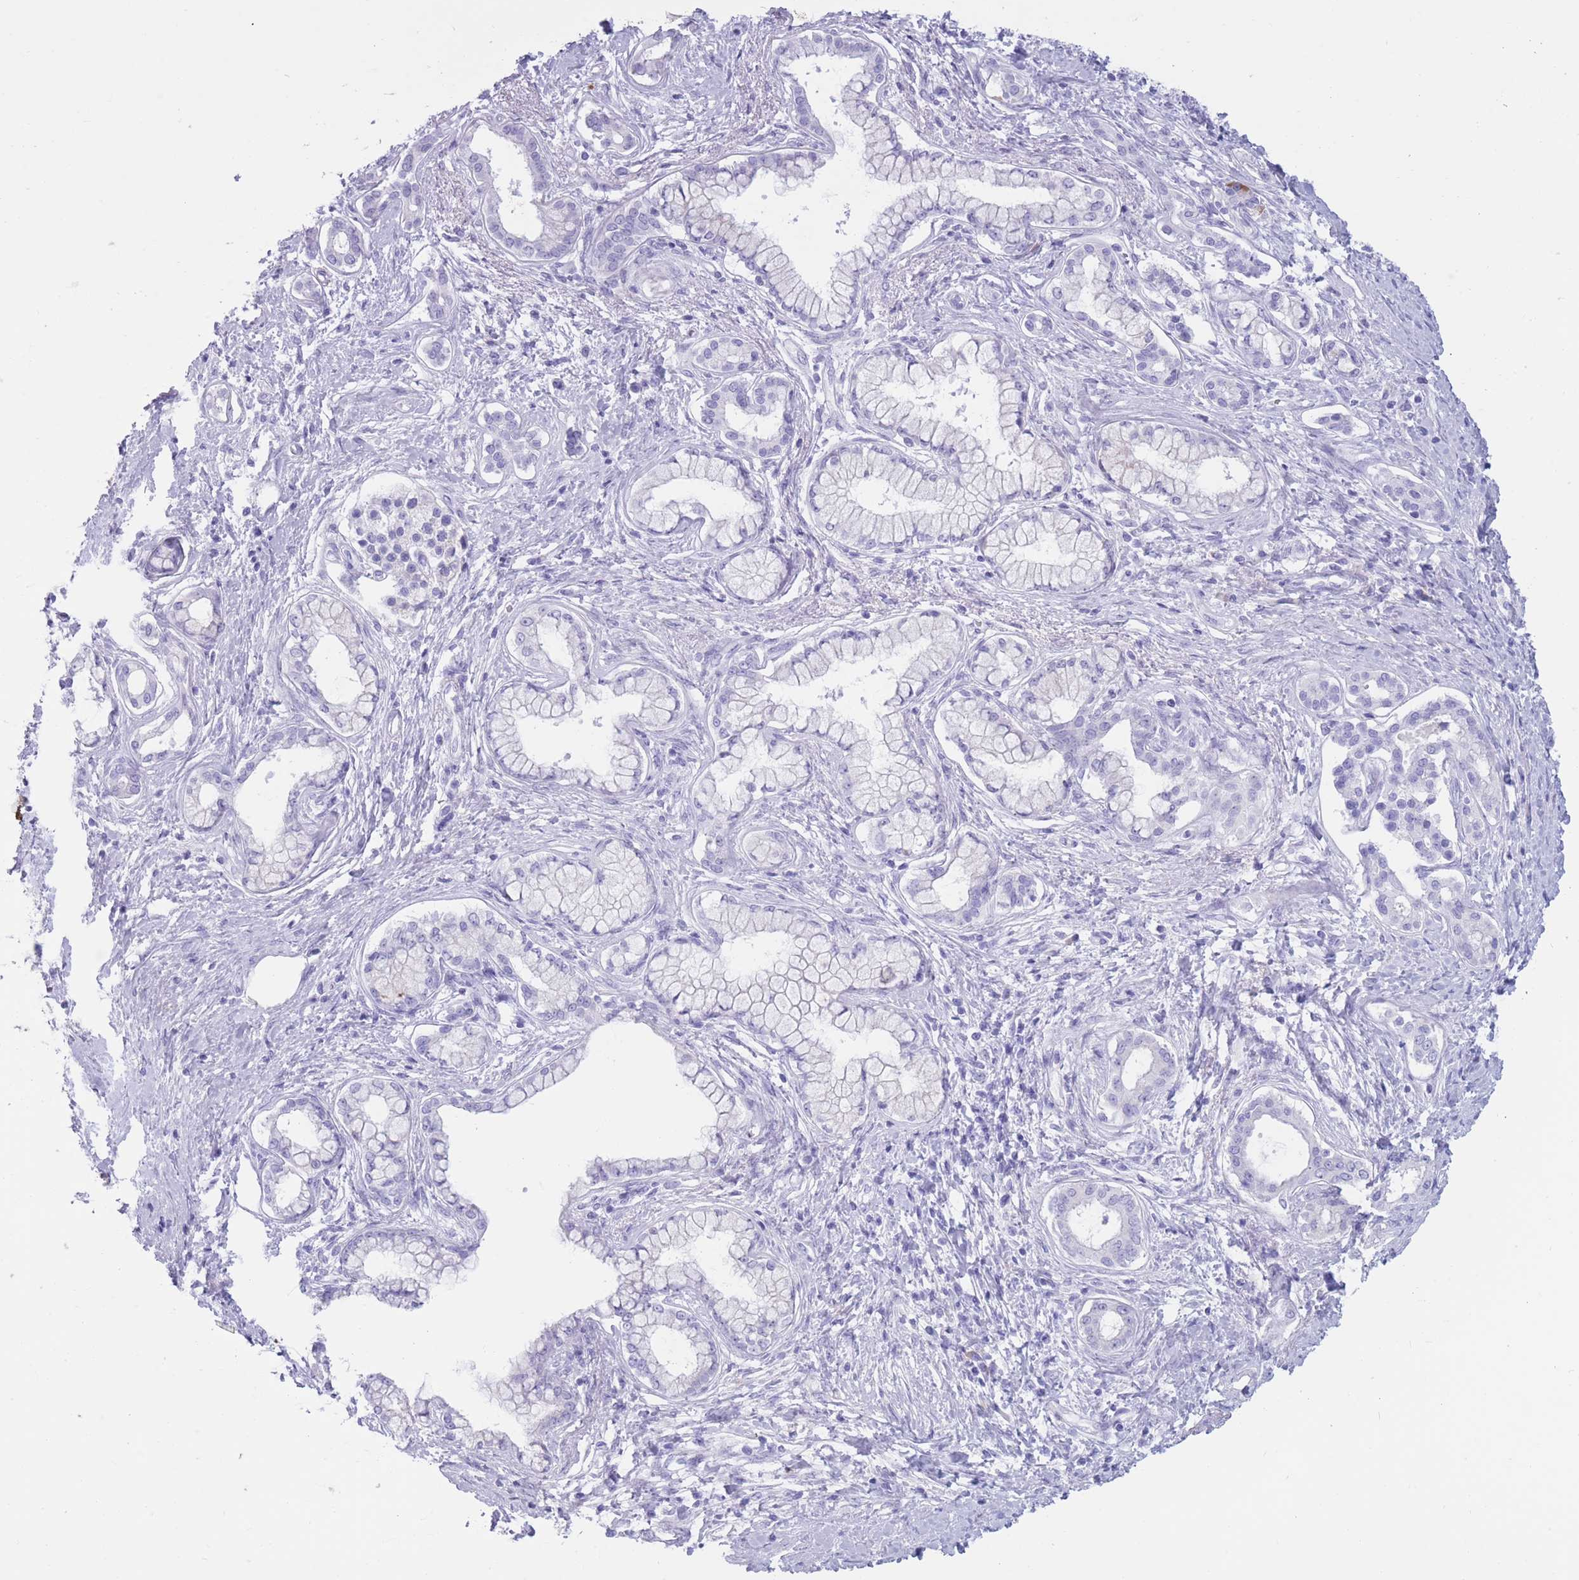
{"staining": {"intensity": "negative", "quantity": "none", "location": "none"}, "tissue": "pancreatic cancer", "cell_type": "Tumor cells", "image_type": "cancer", "snomed": [{"axis": "morphology", "description": "Adenocarcinoma, NOS"}, {"axis": "topography", "description": "Pancreas"}], "caption": "A photomicrograph of pancreatic cancer (adenocarcinoma) stained for a protein displays no brown staining in tumor cells. The staining is performed using DAB (3,3'-diaminobenzidine) brown chromogen with nuclei counter-stained in using hematoxylin.", "gene": "COL27A1", "patient": {"sex": "male", "age": 70}}